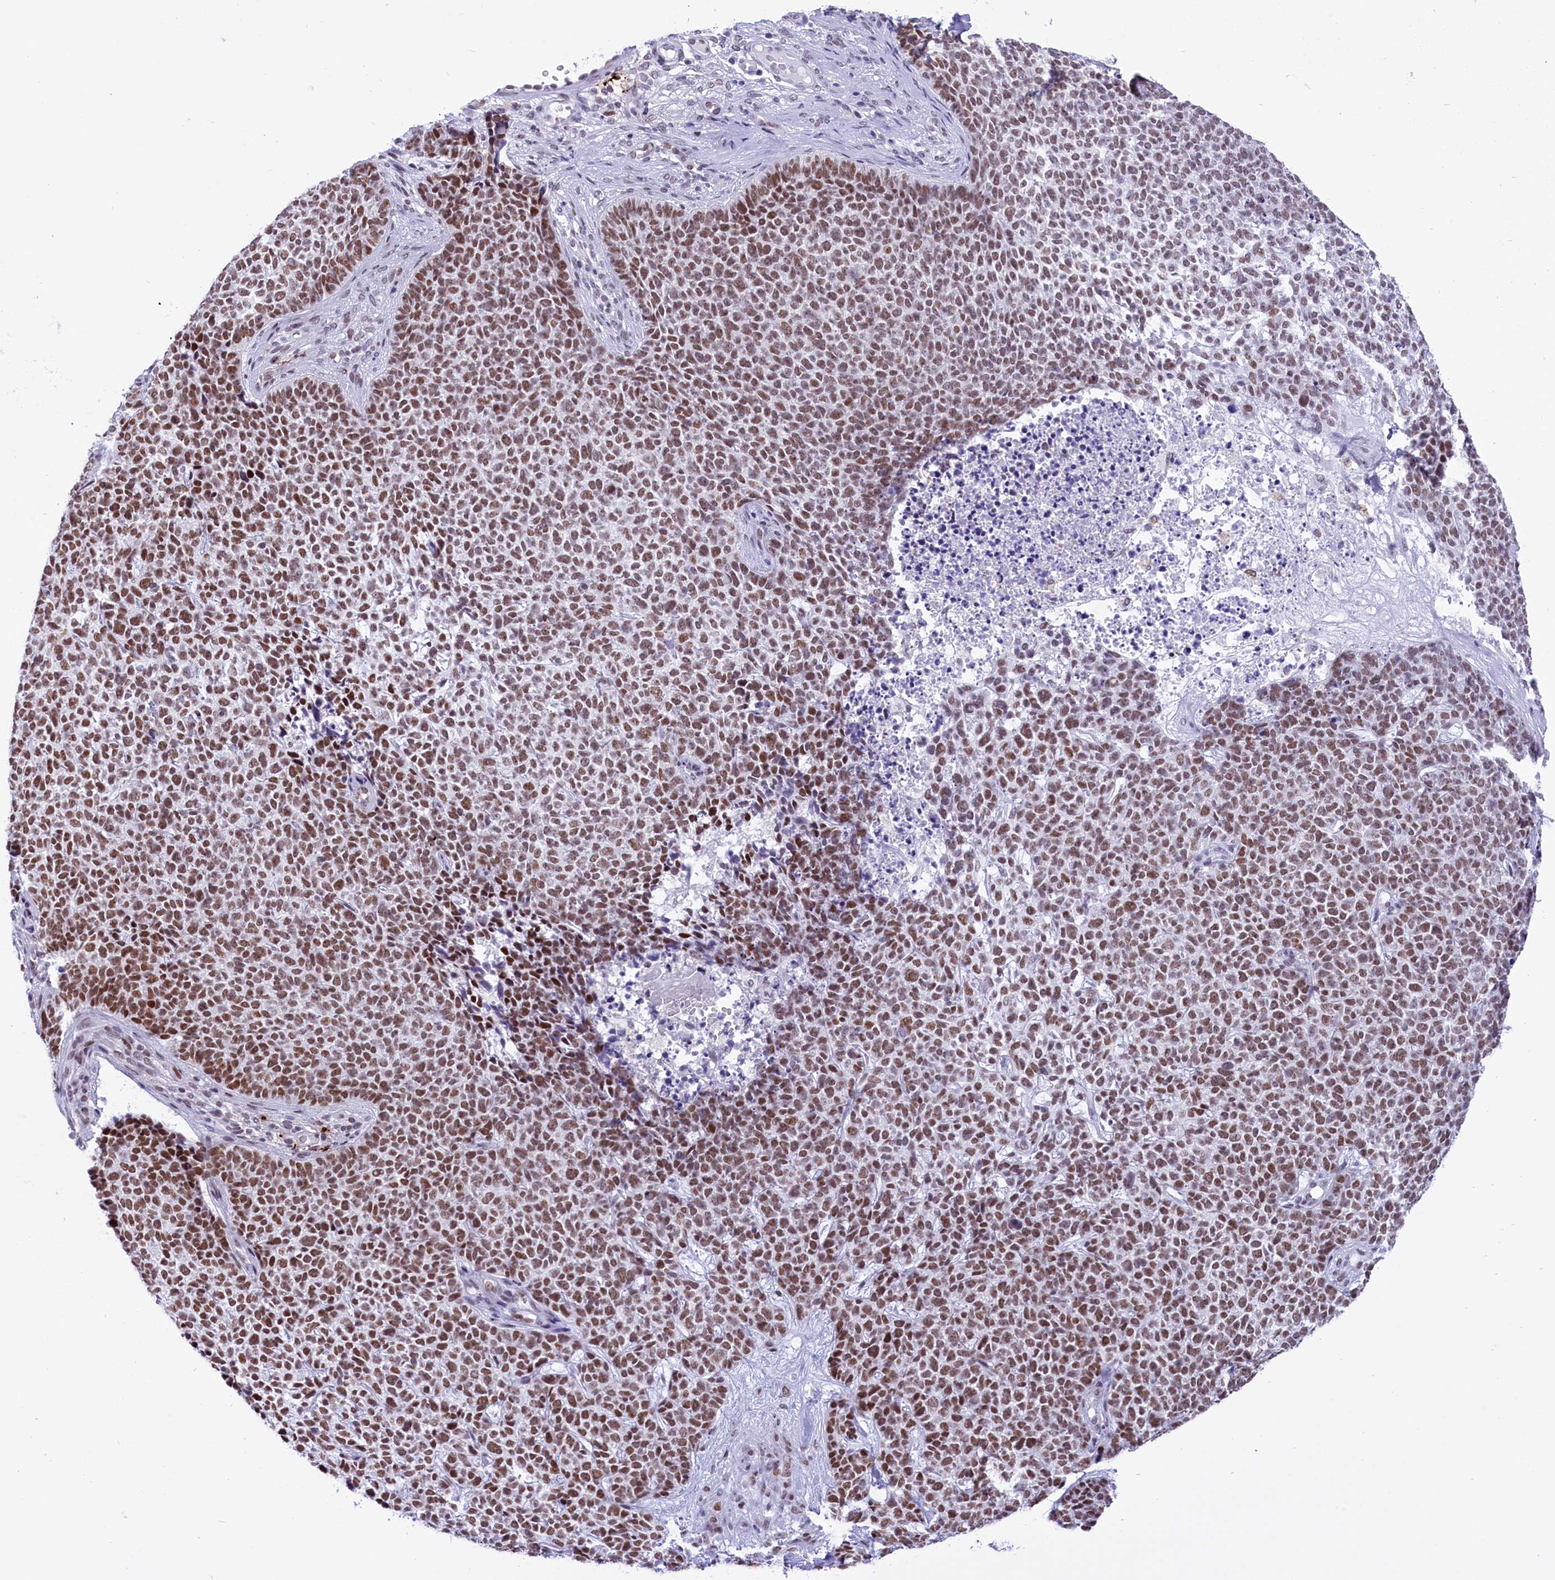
{"staining": {"intensity": "moderate", "quantity": ">75%", "location": "nuclear"}, "tissue": "skin cancer", "cell_type": "Tumor cells", "image_type": "cancer", "snomed": [{"axis": "morphology", "description": "Basal cell carcinoma"}, {"axis": "topography", "description": "Skin"}], "caption": "Skin cancer was stained to show a protein in brown. There is medium levels of moderate nuclear expression in approximately >75% of tumor cells.", "gene": "RPS6KB1", "patient": {"sex": "female", "age": 84}}